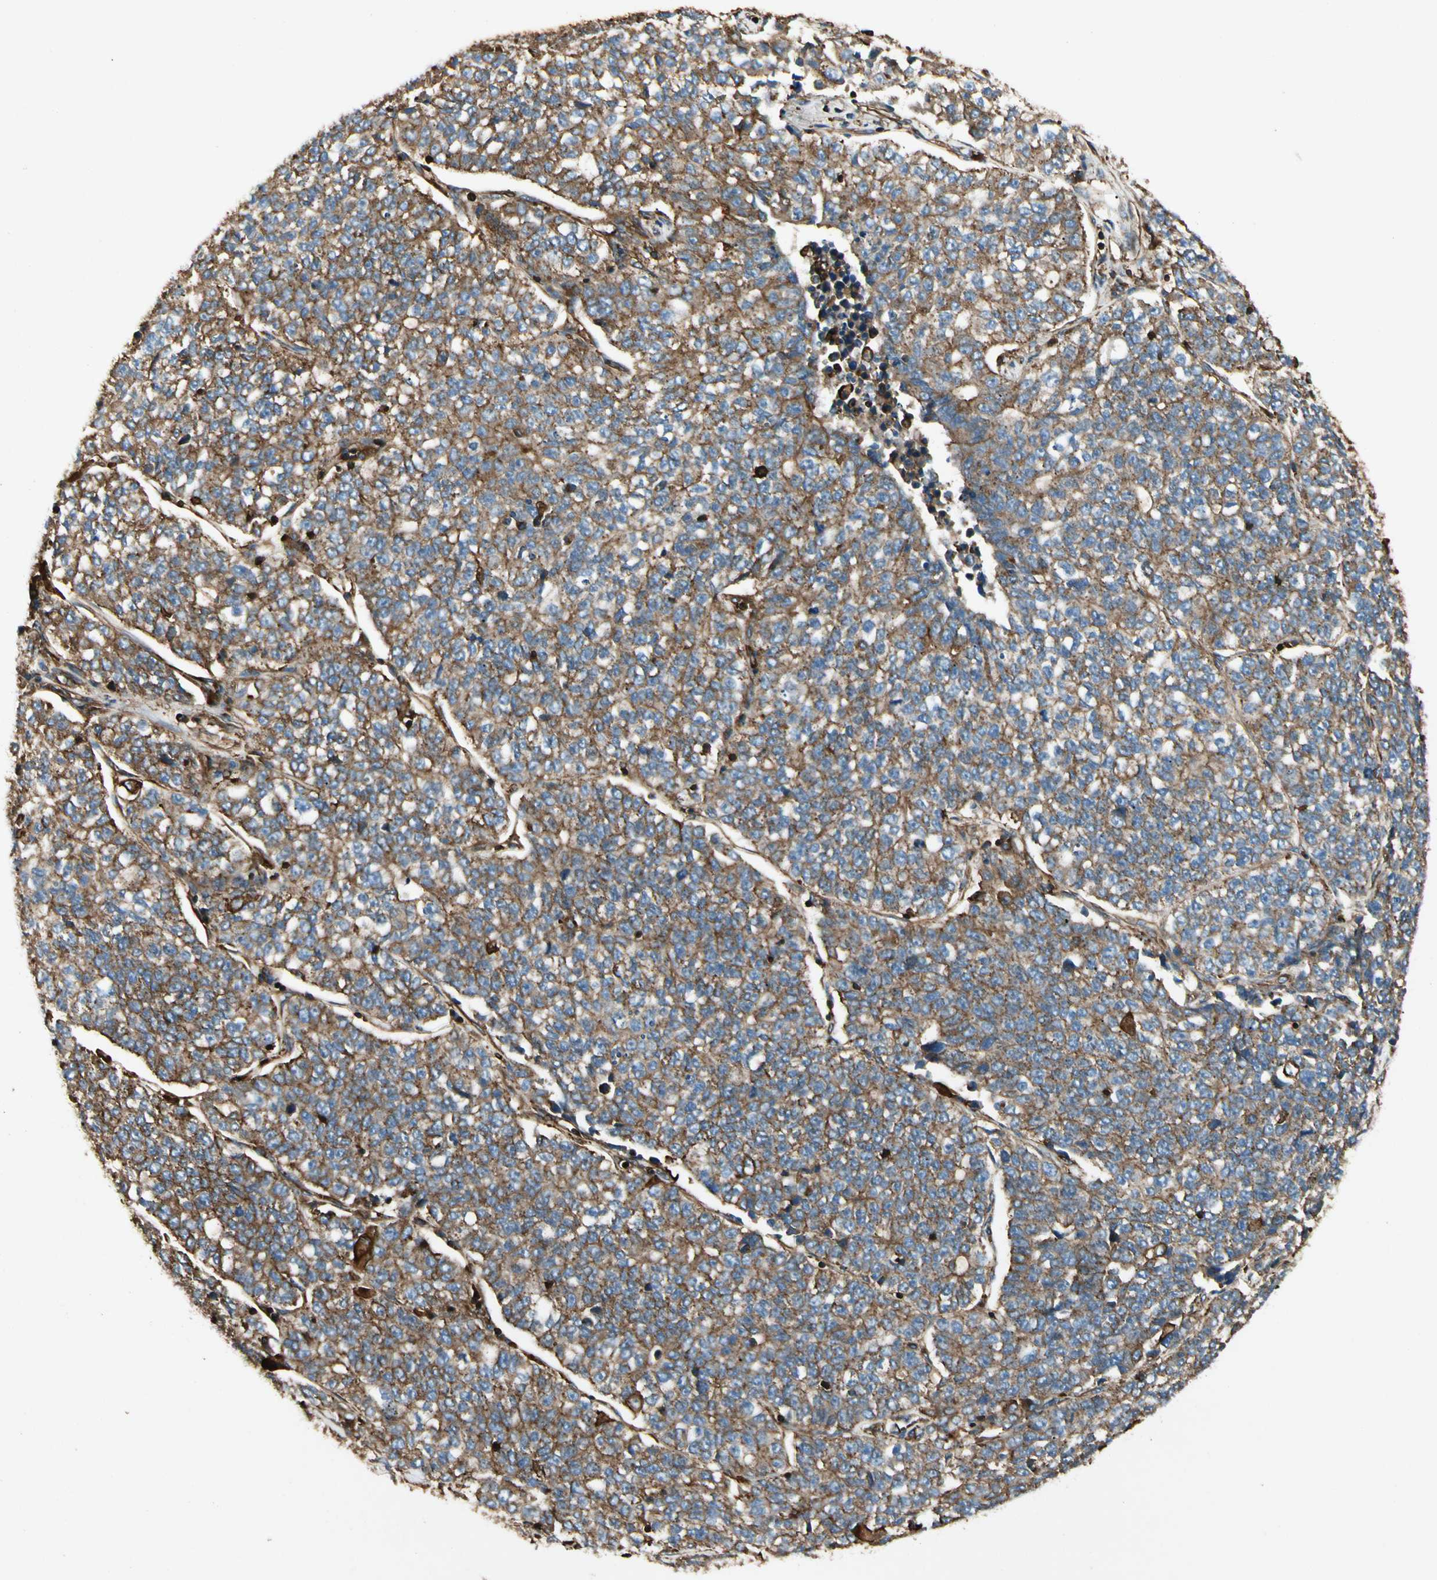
{"staining": {"intensity": "moderate", "quantity": ">75%", "location": "cytoplasmic/membranous"}, "tissue": "lung cancer", "cell_type": "Tumor cells", "image_type": "cancer", "snomed": [{"axis": "morphology", "description": "Adenocarcinoma, NOS"}, {"axis": "topography", "description": "Lung"}], "caption": "Lung cancer tissue reveals moderate cytoplasmic/membranous staining in about >75% of tumor cells, visualized by immunohistochemistry.", "gene": "ARPC2", "patient": {"sex": "male", "age": 49}}